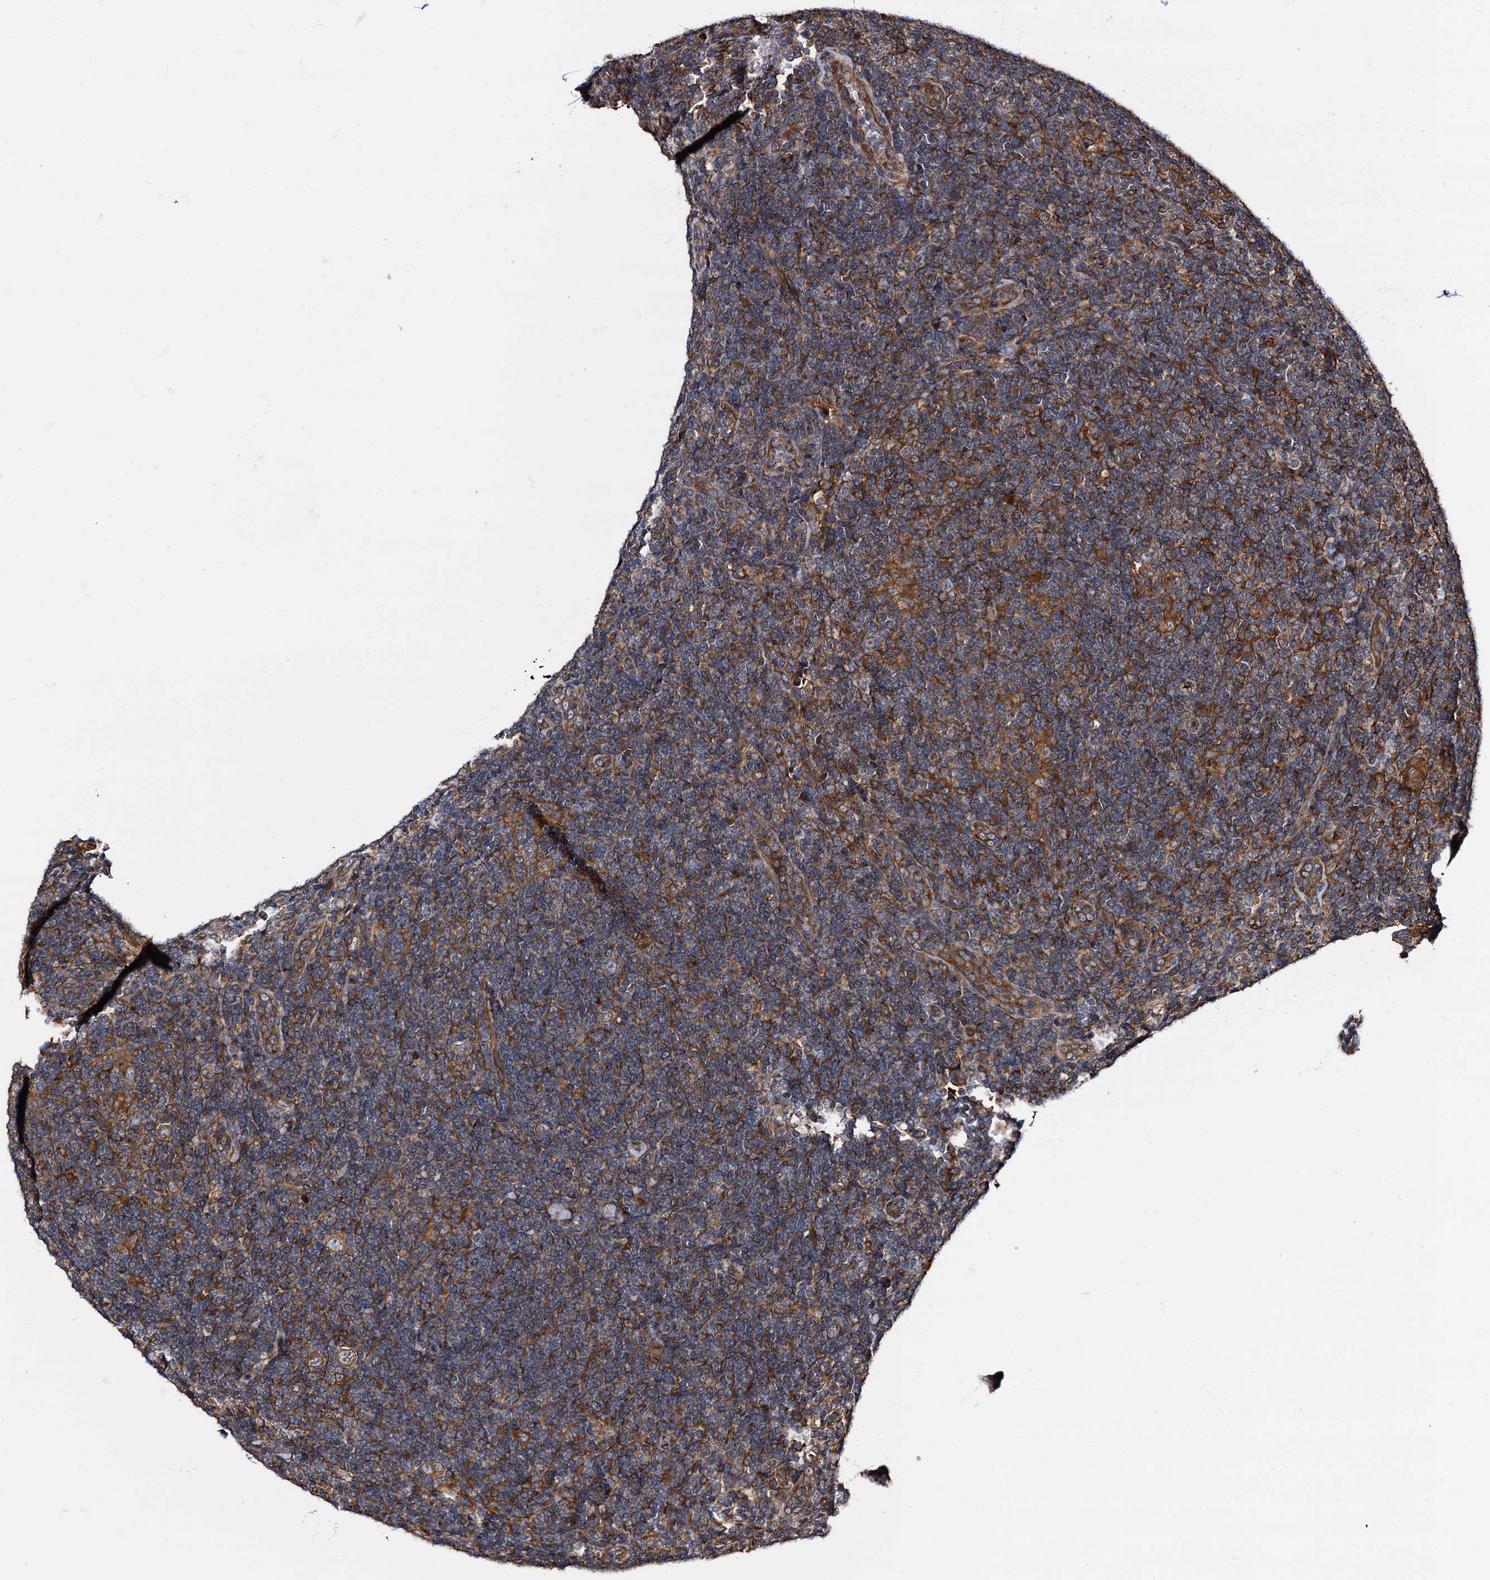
{"staining": {"intensity": "moderate", "quantity": ">75%", "location": "cytoplasmic/membranous"}, "tissue": "lymphoma", "cell_type": "Tumor cells", "image_type": "cancer", "snomed": [{"axis": "morphology", "description": "Hodgkin's disease, NOS"}, {"axis": "topography", "description": "Lymph node"}], "caption": "Hodgkin's disease stained with a brown dye demonstrates moderate cytoplasmic/membranous positive staining in about >75% of tumor cells.", "gene": "PEX5", "patient": {"sex": "female", "age": 57}}